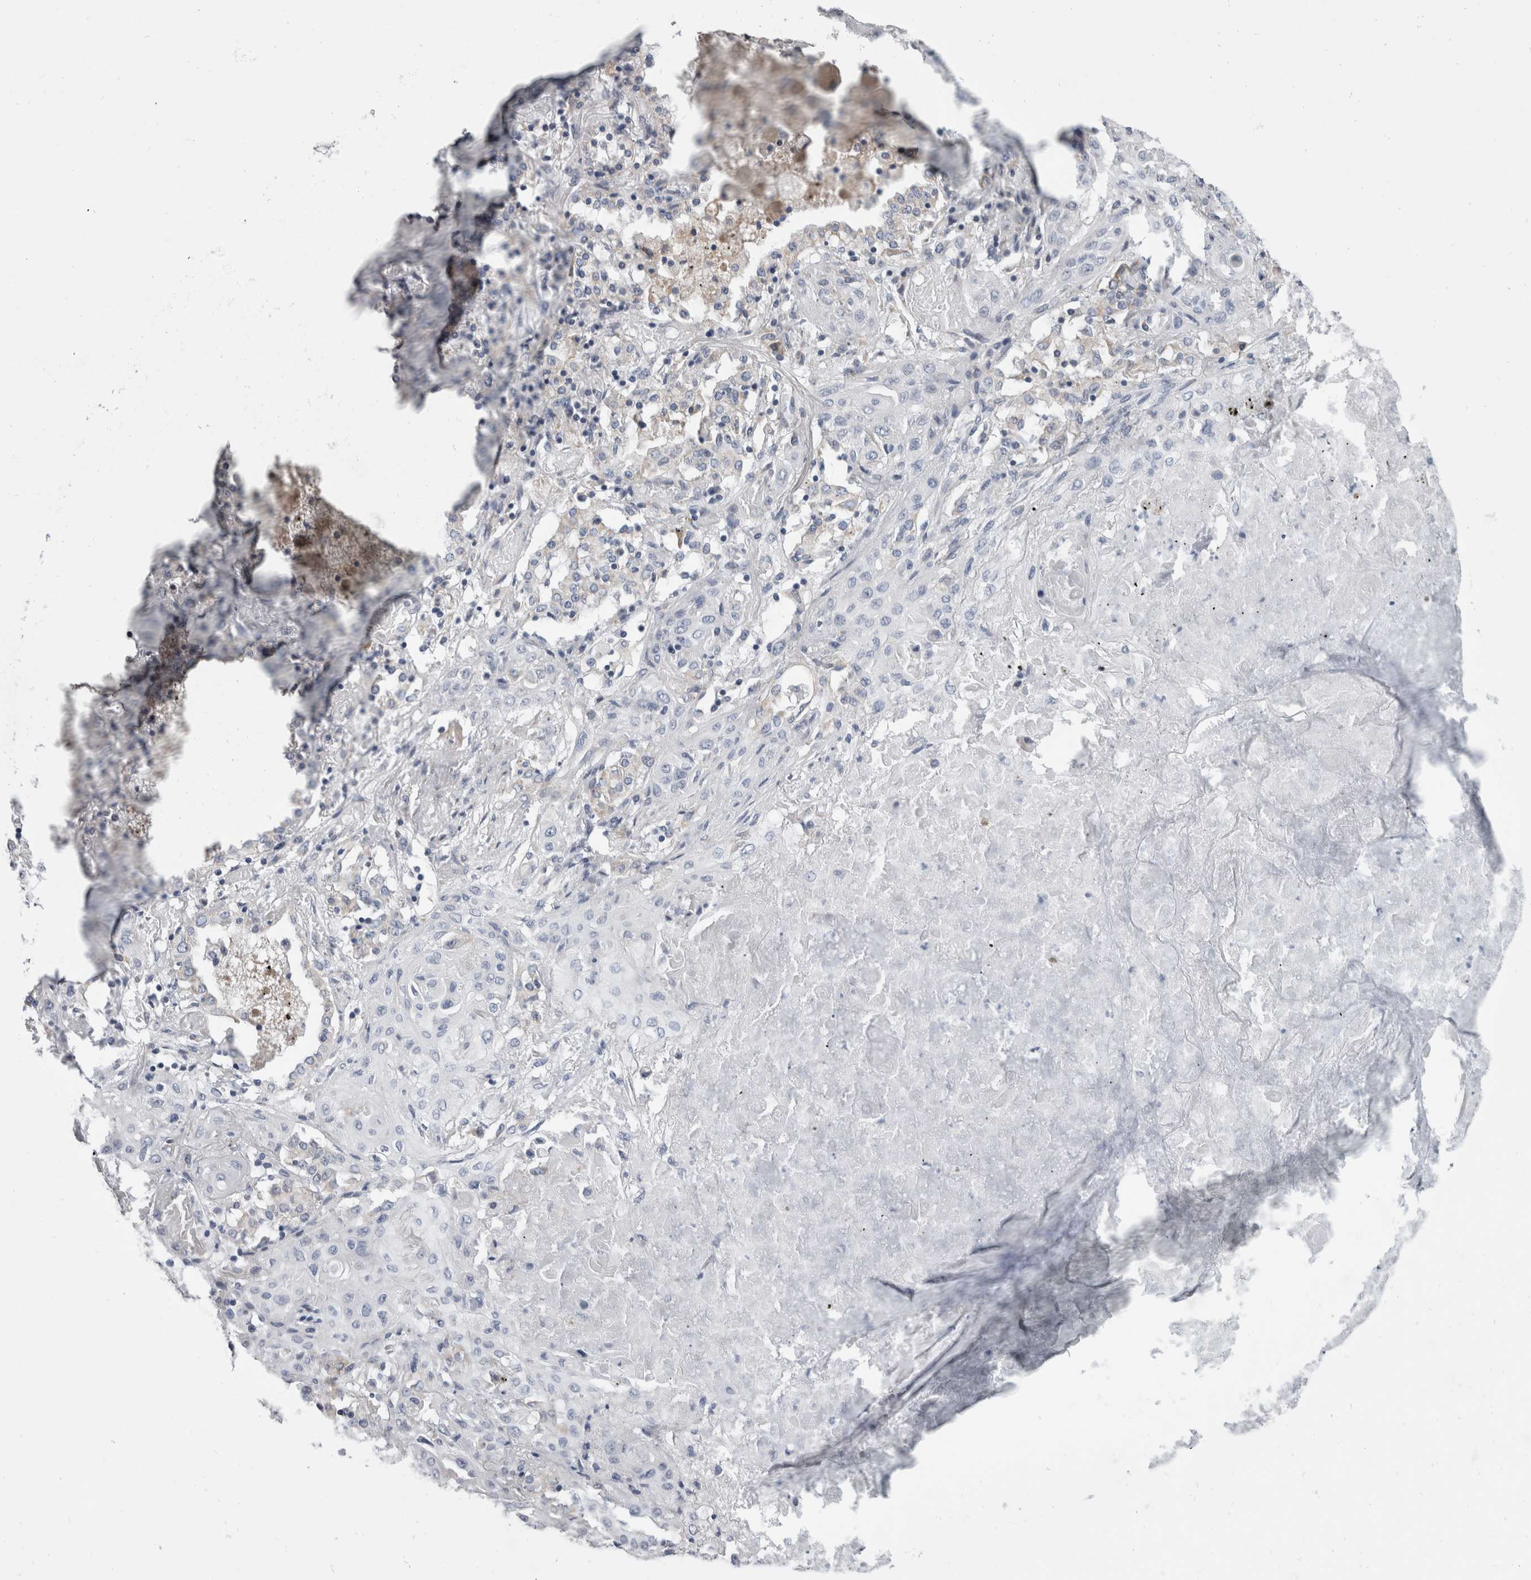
{"staining": {"intensity": "negative", "quantity": "none", "location": "none"}, "tissue": "lung cancer", "cell_type": "Tumor cells", "image_type": "cancer", "snomed": [{"axis": "morphology", "description": "Squamous cell carcinoma, NOS"}, {"axis": "topography", "description": "Lung"}], "caption": "This is an immunohistochemistry image of human lung cancer (squamous cell carcinoma). There is no positivity in tumor cells.", "gene": "GDAP1", "patient": {"sex": "female", "age": 47}}